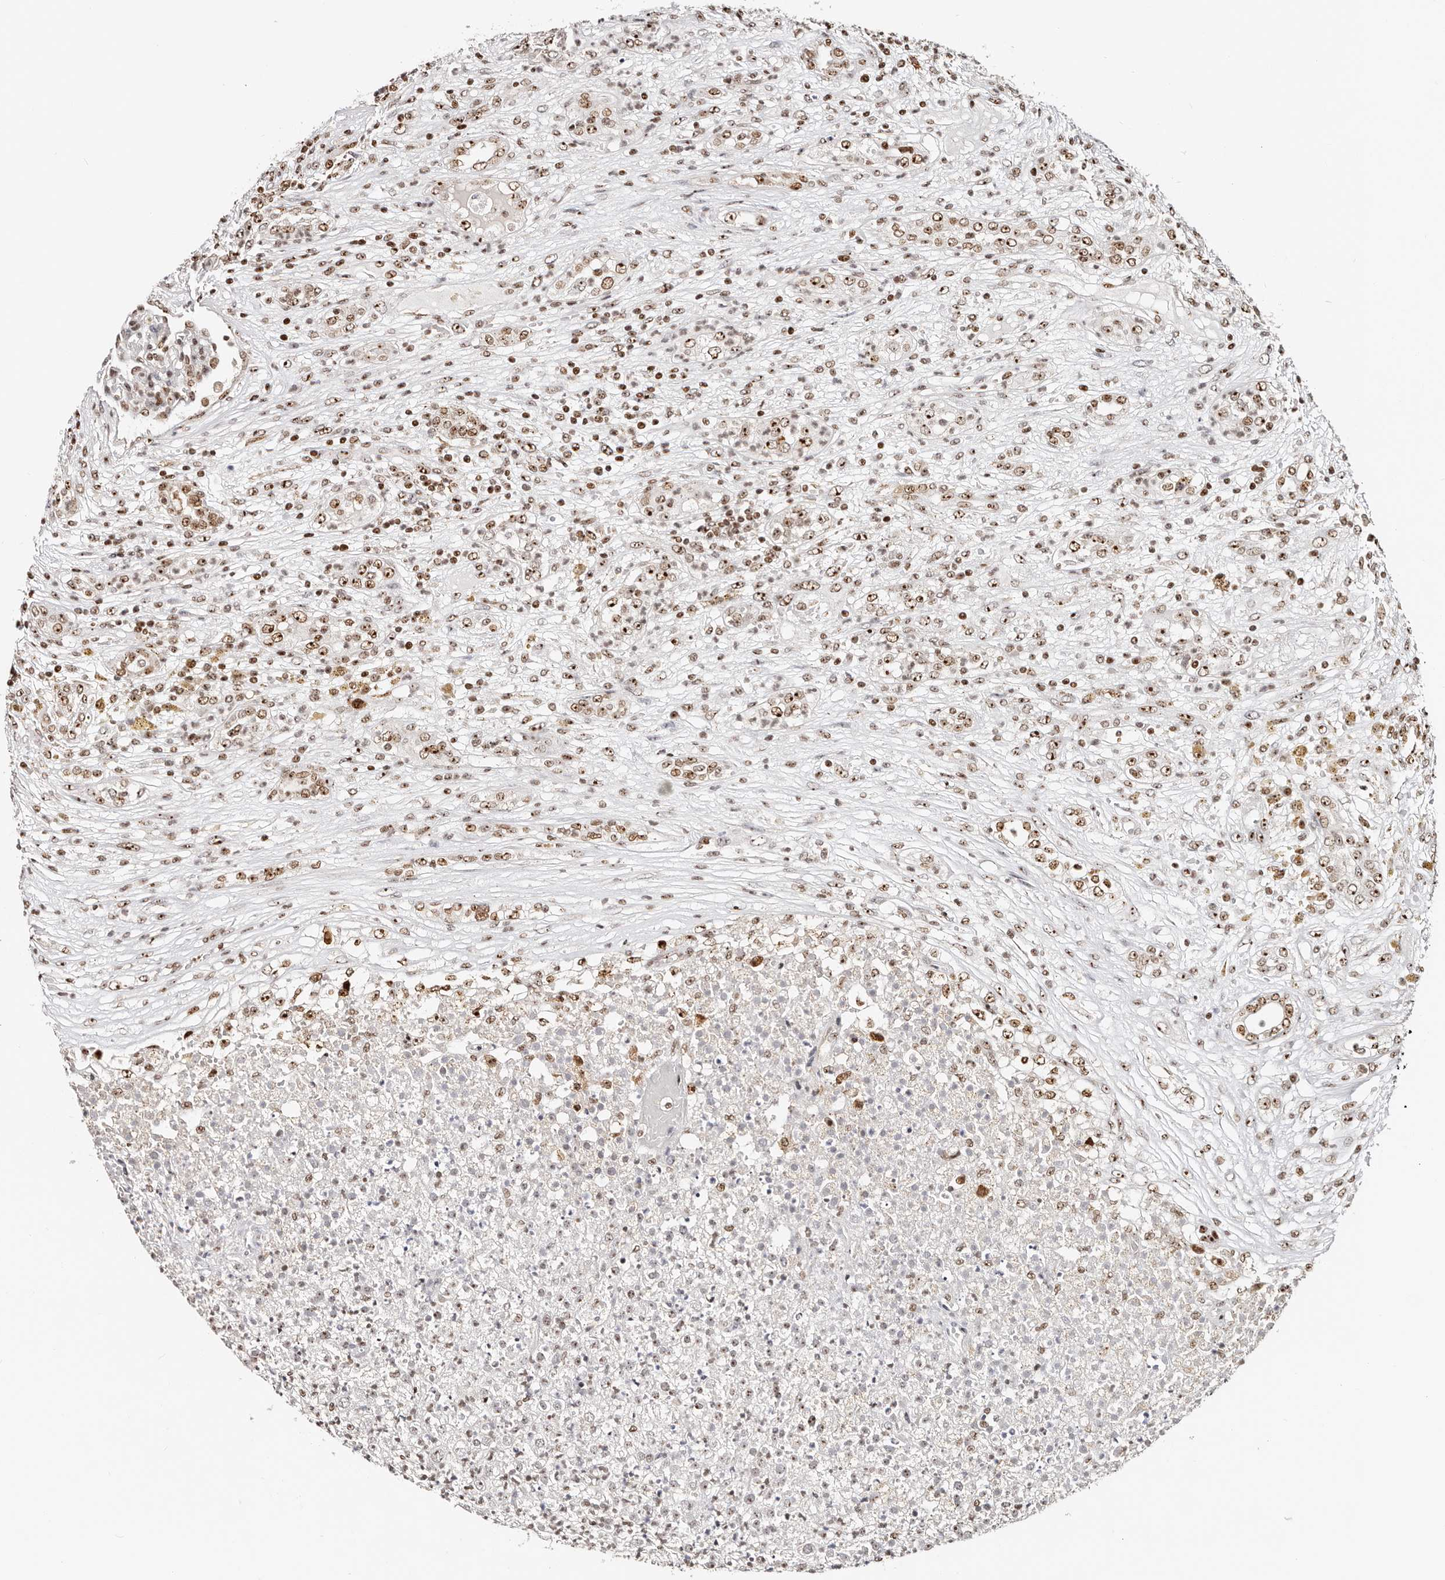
{"staining": {"intensity": "moderate", "quantity": ">75%", "location": "nuclear"}, "tissue": "renal cancer", "cell_type": "Tumor cells", "image_type": "cancer", "snomed": [{"axis": "morphology", "description": "Adenocarcinoma, NOS"}, {"axis": "topography", "description": "Kidney"}], "caption": "Immunohistochemistry (IHC) photomicrograph of neoplastic tissue: human renal cancer (adenocarcinoma) stained using immunohistochemistry demonstrates medium levels of moderate protein expression localized specifically in the nuclear of tumor cells, appearing as a nuclear brown color.", "gene": "IQGAP3", "patient": {"sex": "female", "age": 54}}